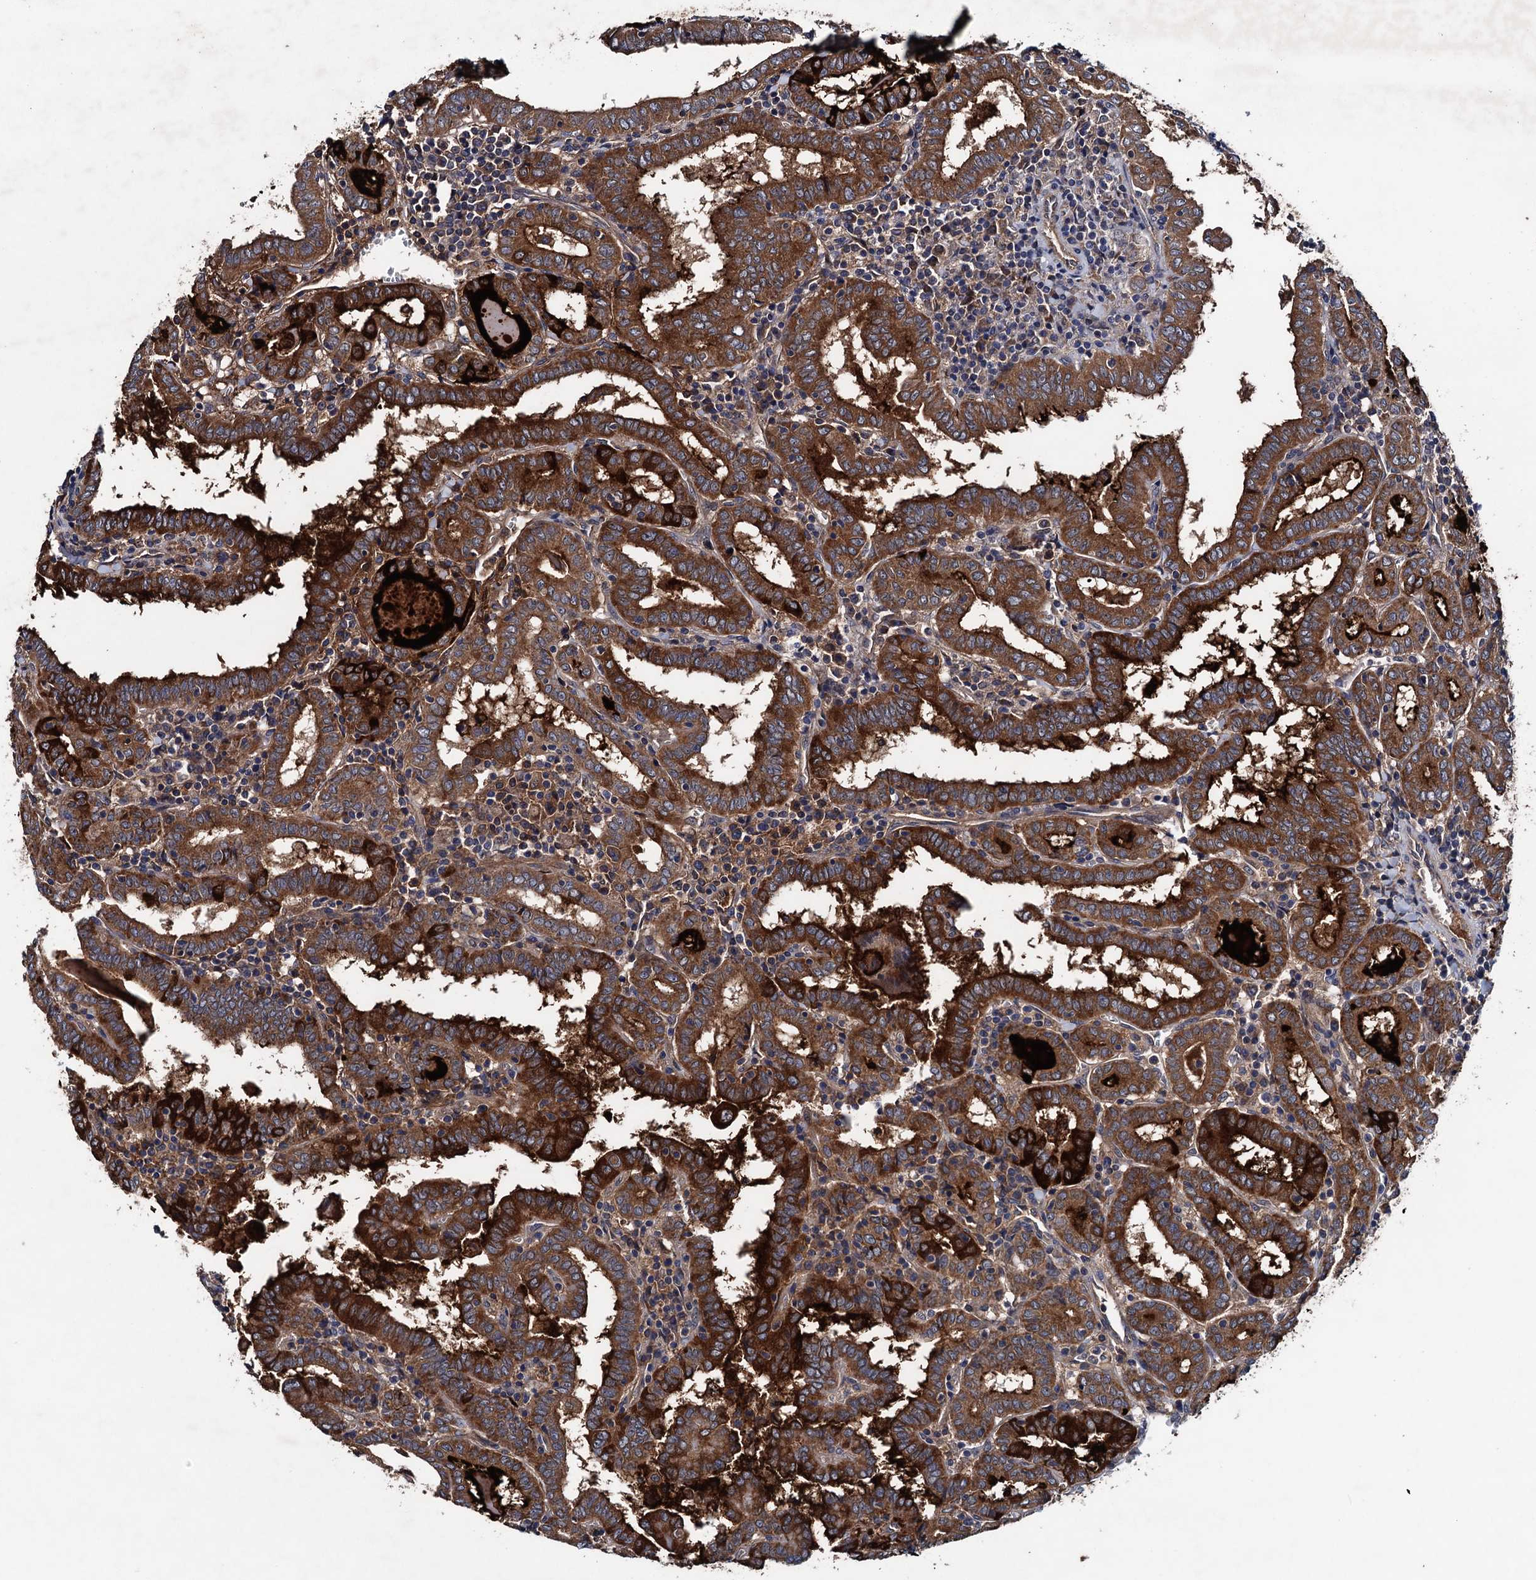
{"staining": {"intensity": "strong", "quantity": ">75%", "location": "cytoplasmic/membranous"}, "tissue": "thyroid cancer", "cell_type": "Tumor cells", "image_type": "cancer", "snomed": [{"axis": "morphology", "description": "Papillary adenocarcinoma, NOS"}, {"axis": "topography", "description": "Thyroid gland"}], "caption": "The histopathology image demonstrates staining of thyroid papillary adenocarcinoma, revealing strong cytoplasmic/membranous protein expression (brown color) within tumor cells. The protein of interest is shown in brown color, while the nuclei are stained blue.", "gene": "BLTP3B", "patient": {"sex": "female", "age": 72}}